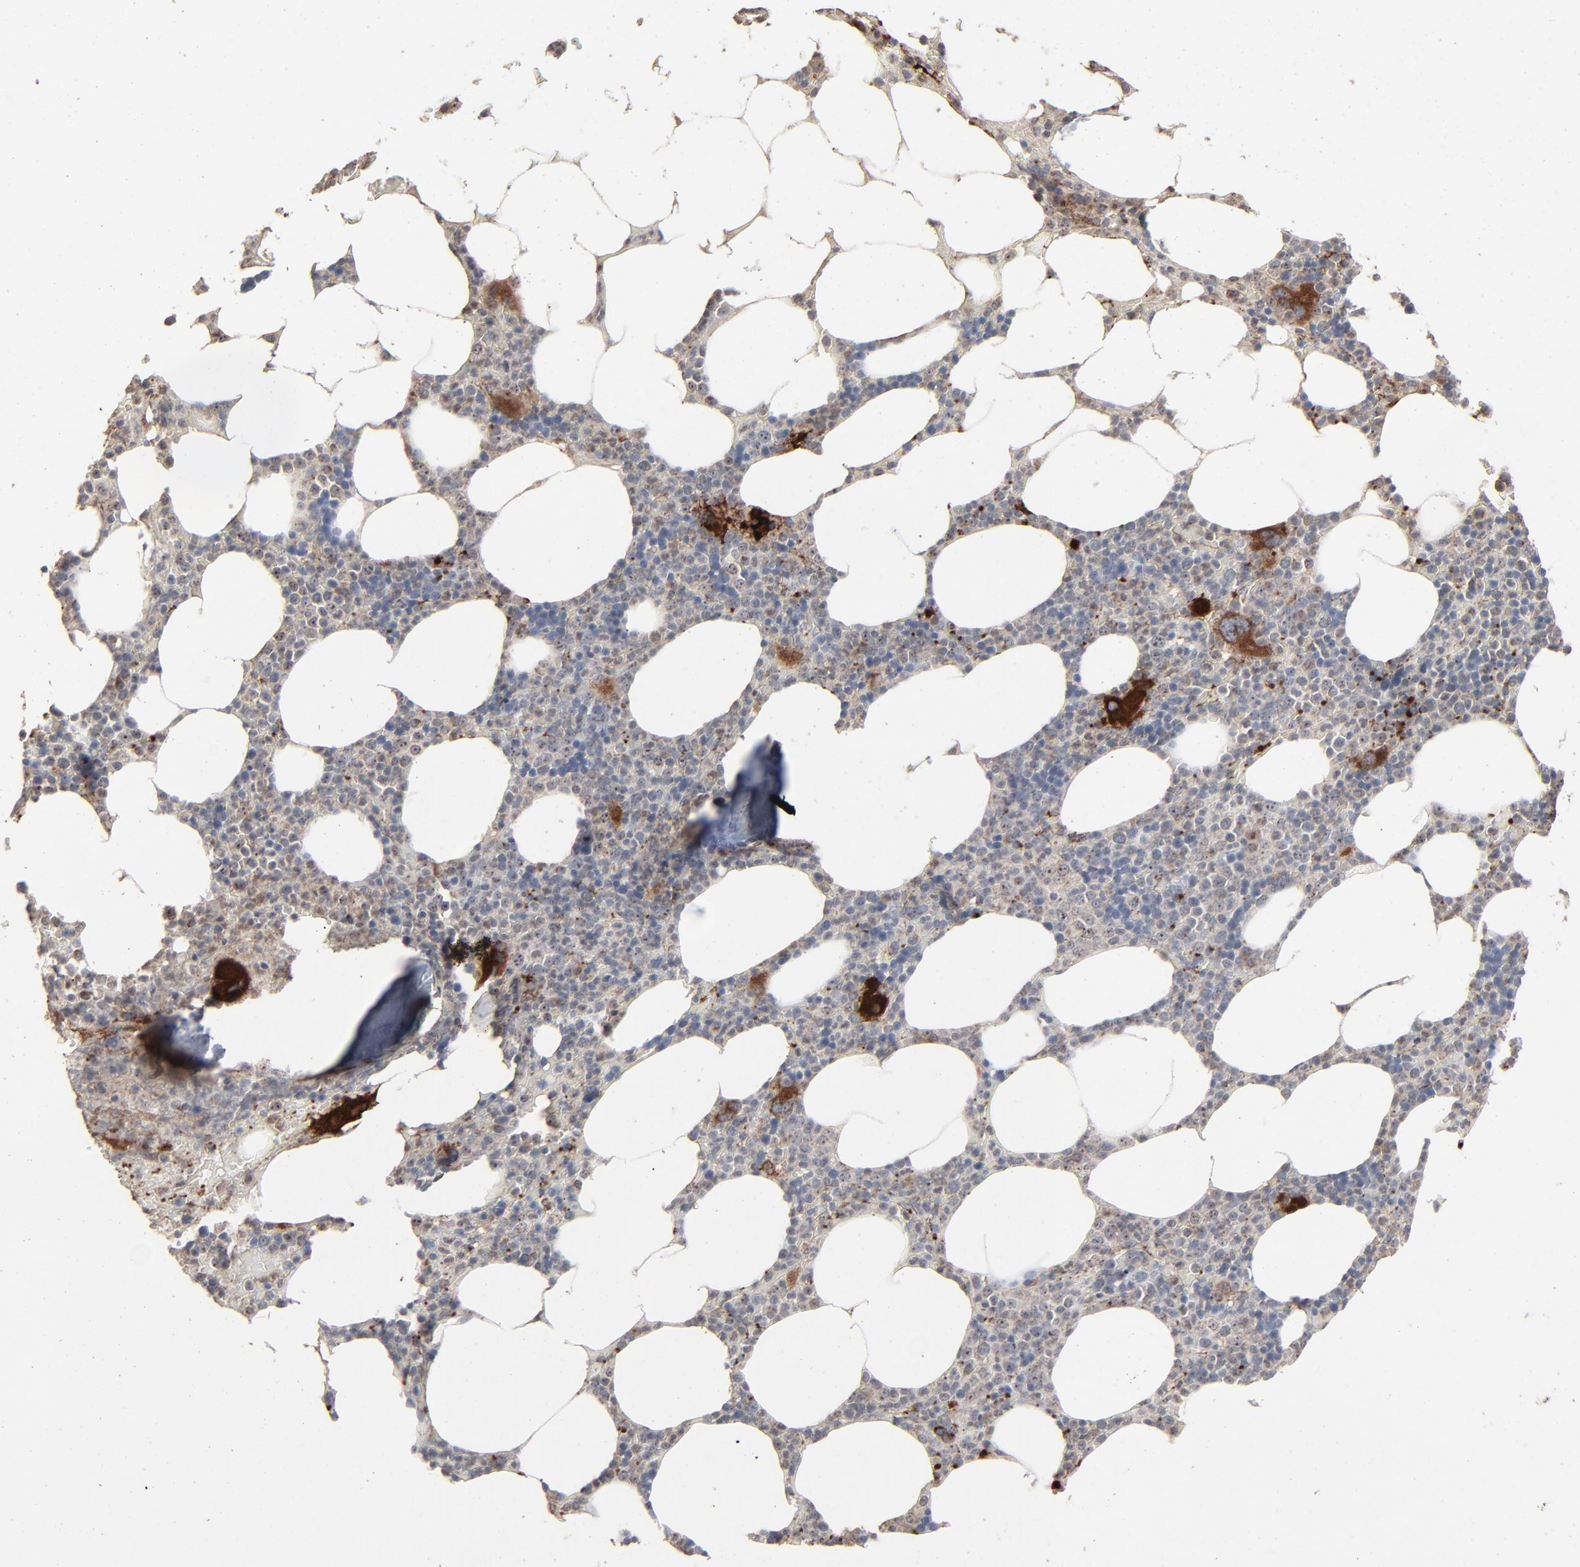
{"staining": {"intensity": "negative", "quantity": "none", "location": "none"}, "tissue": "bone marrow", "cell_type": "Hematopoietic cells", "image_type": "normal", "snomed": [{"axis": "morphology", "description": "Normal tissue, NOS"}, {"axis": "topography", "description": "Bone marrow"}], "caption": "This is an immunohistochemistry (IHC) image of normal bone marrow. There is no expression in hematopoietic cells.", "gene": "JAM3", "patient": {"sex": "female", "age": 66}}